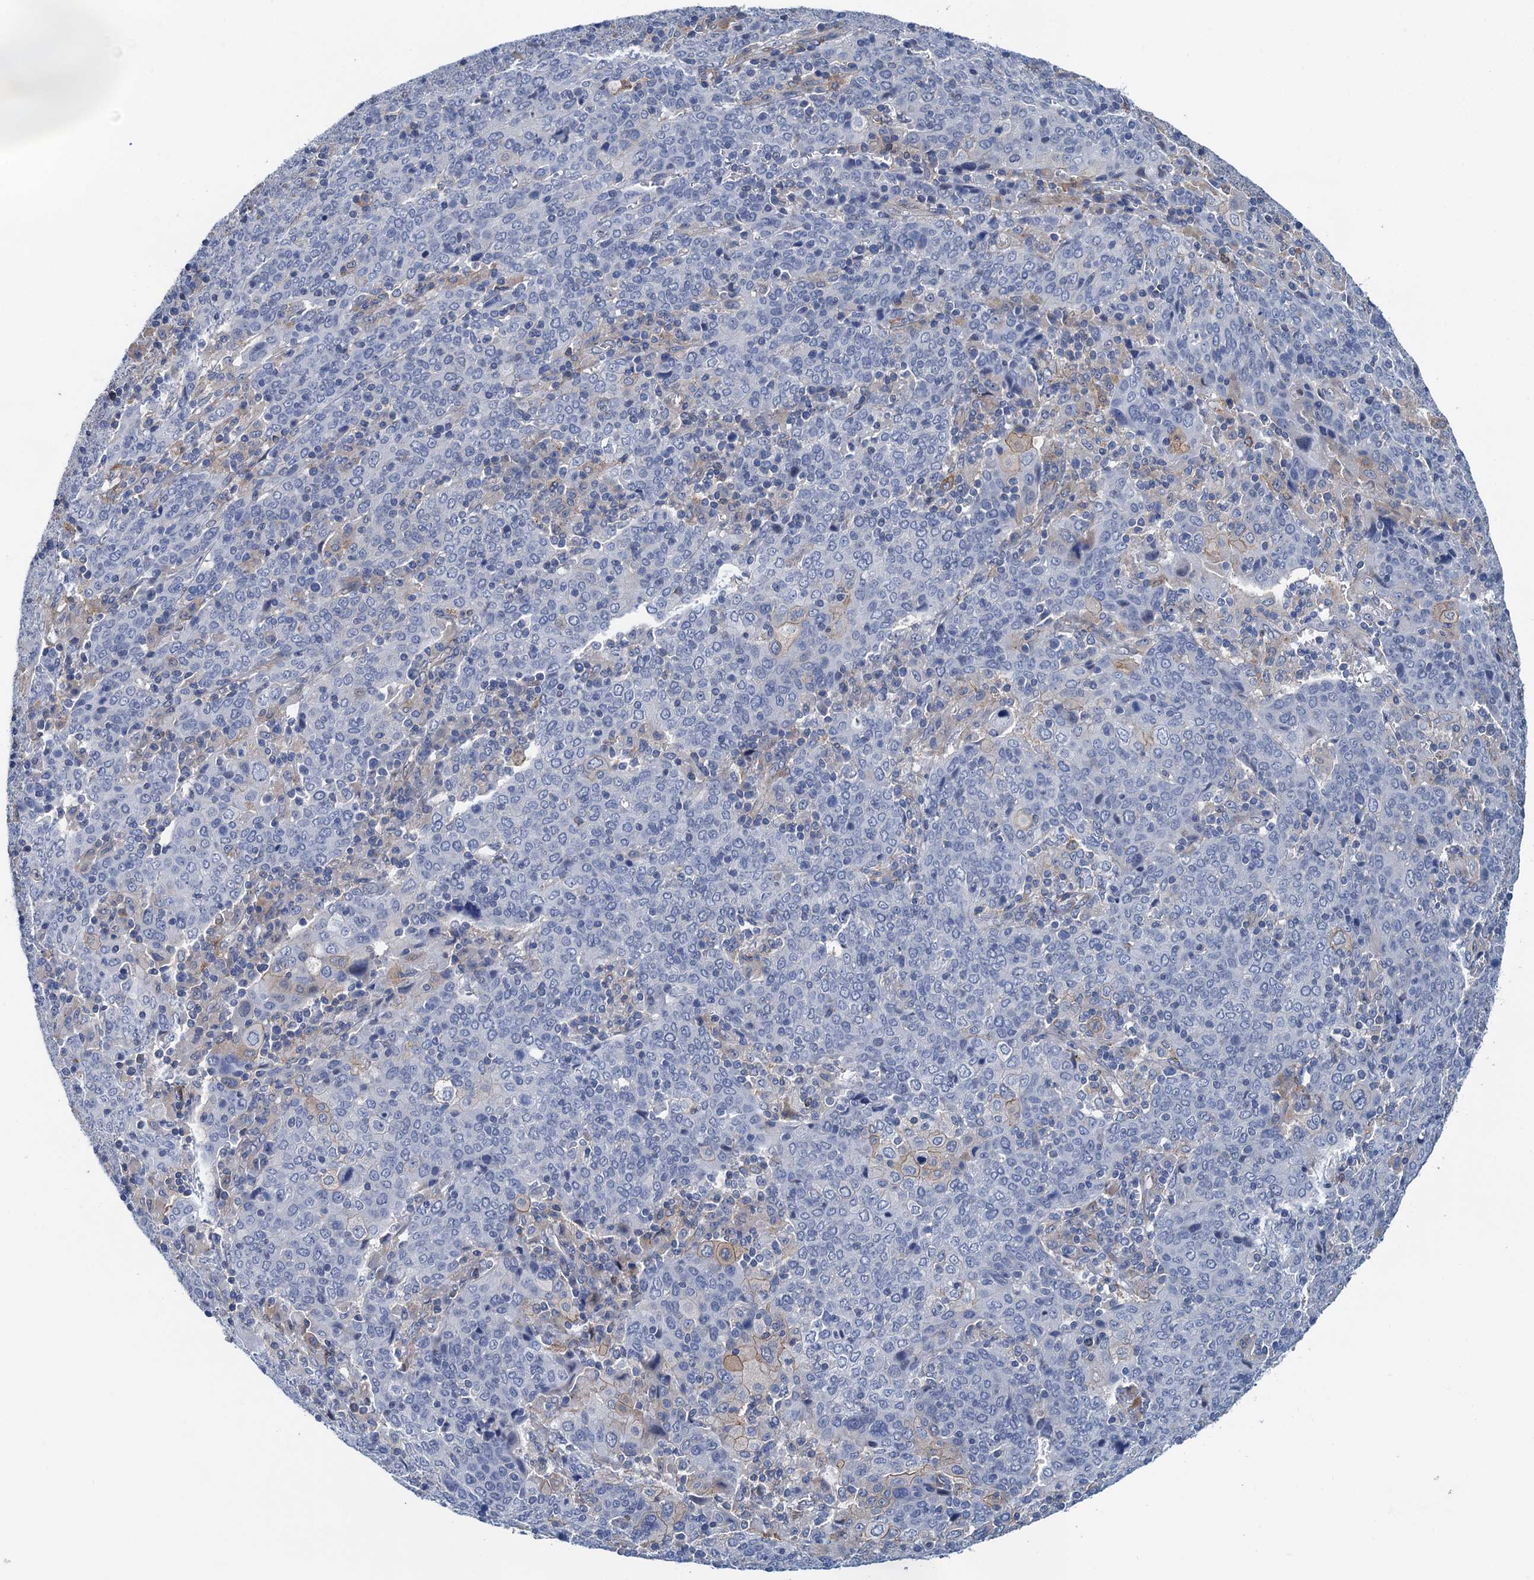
{"staining": {"intensity": "negative", "quantity": "none", "location": "none"}, "tissue": "cervical cancer", "cell_type": "Tumor cells", "image_type": "cancer", "snomed": [{"axis": "morphology", "description": "Squamous cell carcinoma, NOS"}, {"axis": "topography", "description": "Cervix"}], "caption": "This is an immunohistochemistry photomicrograph of cervical cancer. There is no expression in tumor cells.", "gene": "NBEA", "patient": {"sex": "female", "age": 67}}